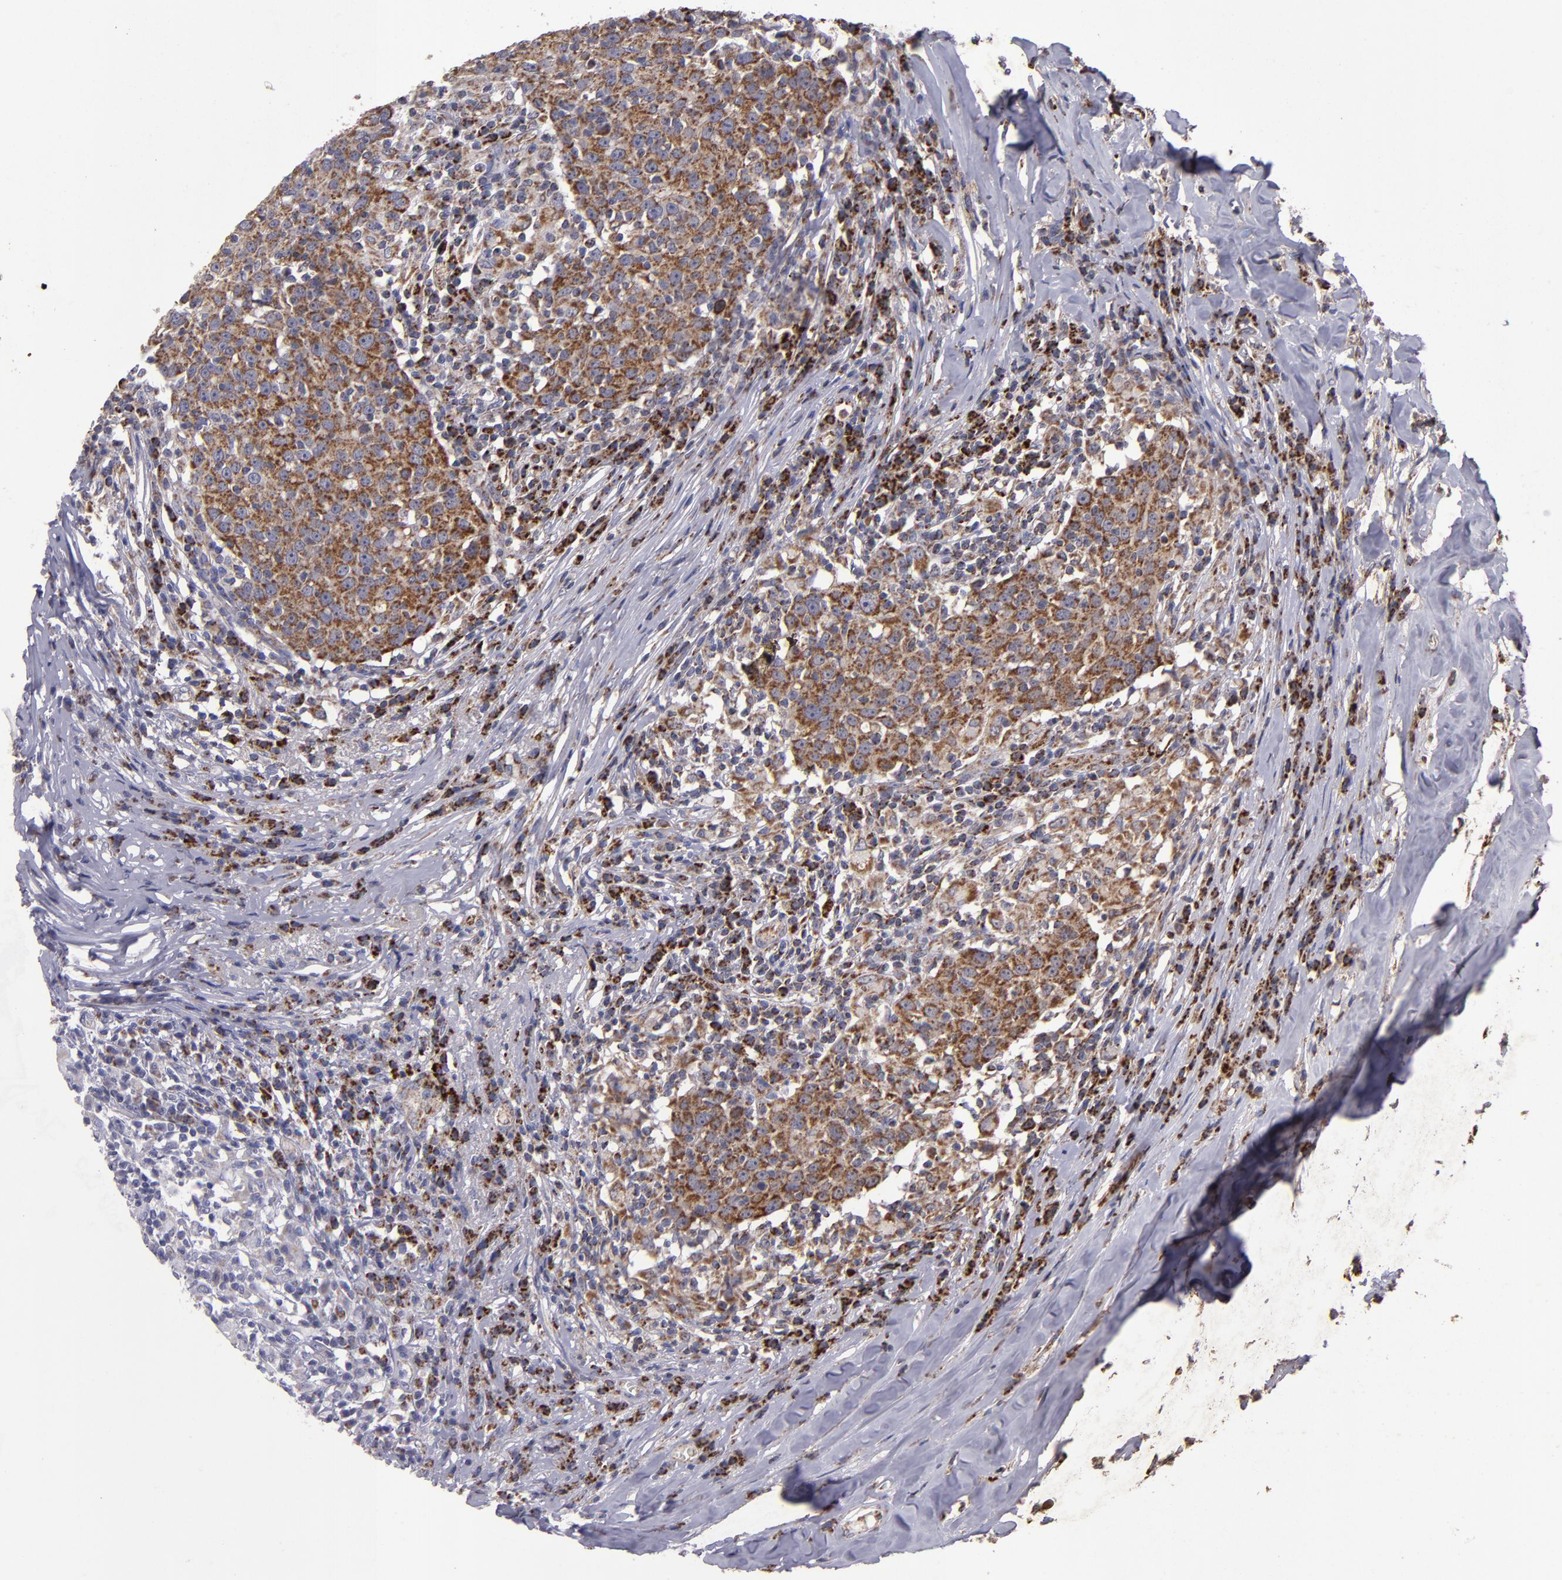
{"staining": {"intensity": "moderate", "quantity": ">75%", "location": "cytoplasmic/membranous"}, "tissue": "head and neck cancer", "cell_type": "Tumor cells", "image_type": "cancer", "snomed": [{"axis": "morphology", "description": "Adenocarcinoma, NOS"}, {"axis": "topography", "description": "Salivary gland"}, {"axis": "topography", "description": "Head-Neck"}], "caption": "Protein staining of head and neck cancer tissue exhibits moderate cytoplasmic/membranous positivity in approximately >75% of tumor cells.", "gene": "TIMM9", "patient": {"sex": "female", "age": 65}}